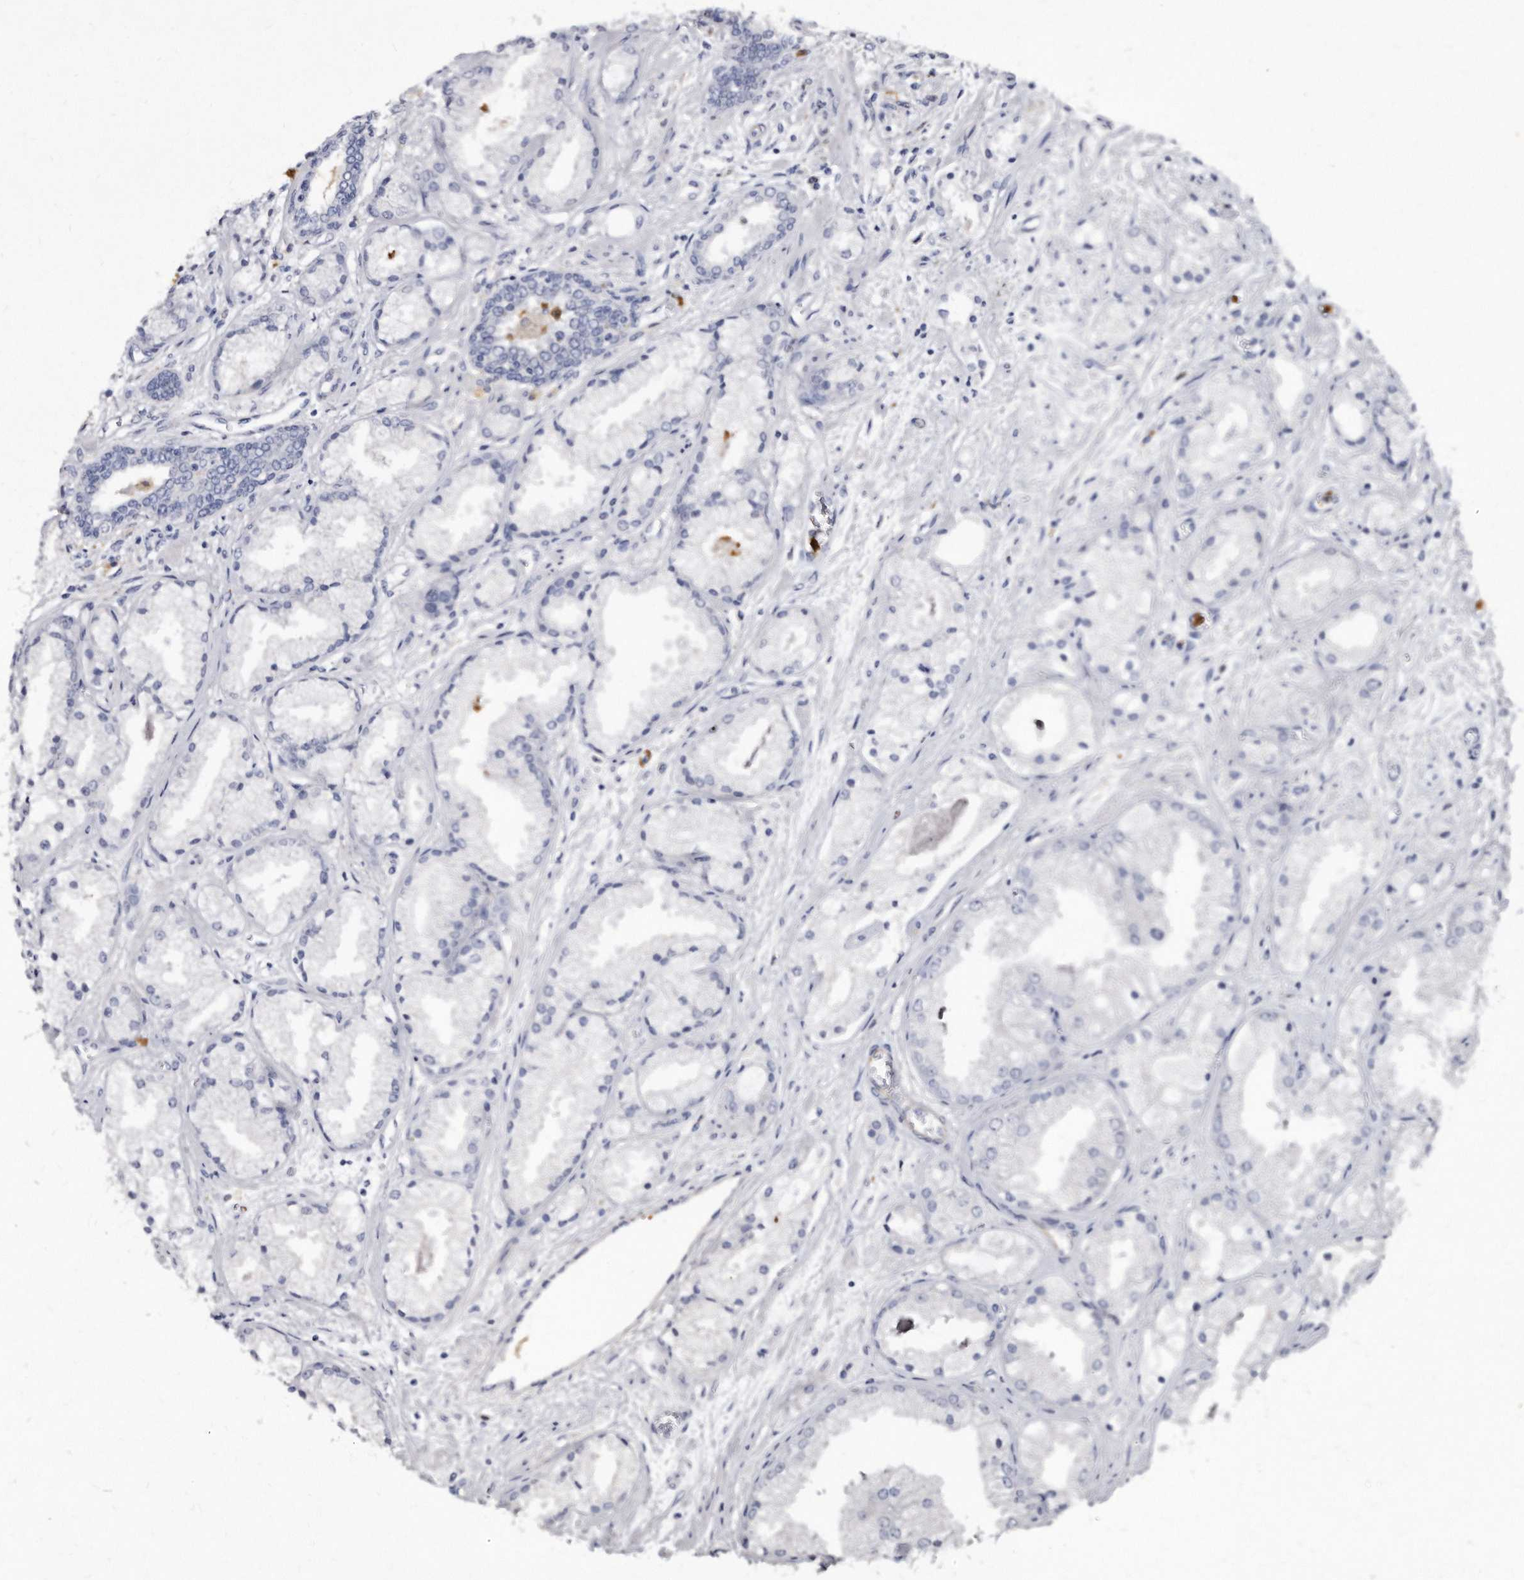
{"staining": {"intensity": "negative", "quantity": "none", "location": "none"}, "tissue": "prostate cancer", "cell_type": "Tumor cells", "image_type": "cancer", "snomed": [{"axis": "morphology", "description": "Adenocarcinoma, High grade"}, {"axis": "topography", "description": "Prostate"}], "caption": "Histopathology image shows no significant protein staining in tumor cells of prostate adenocarcinoma (high-grade).", "gene": "KLHDC3", "patient": {"sex": "male", "age": 50}}